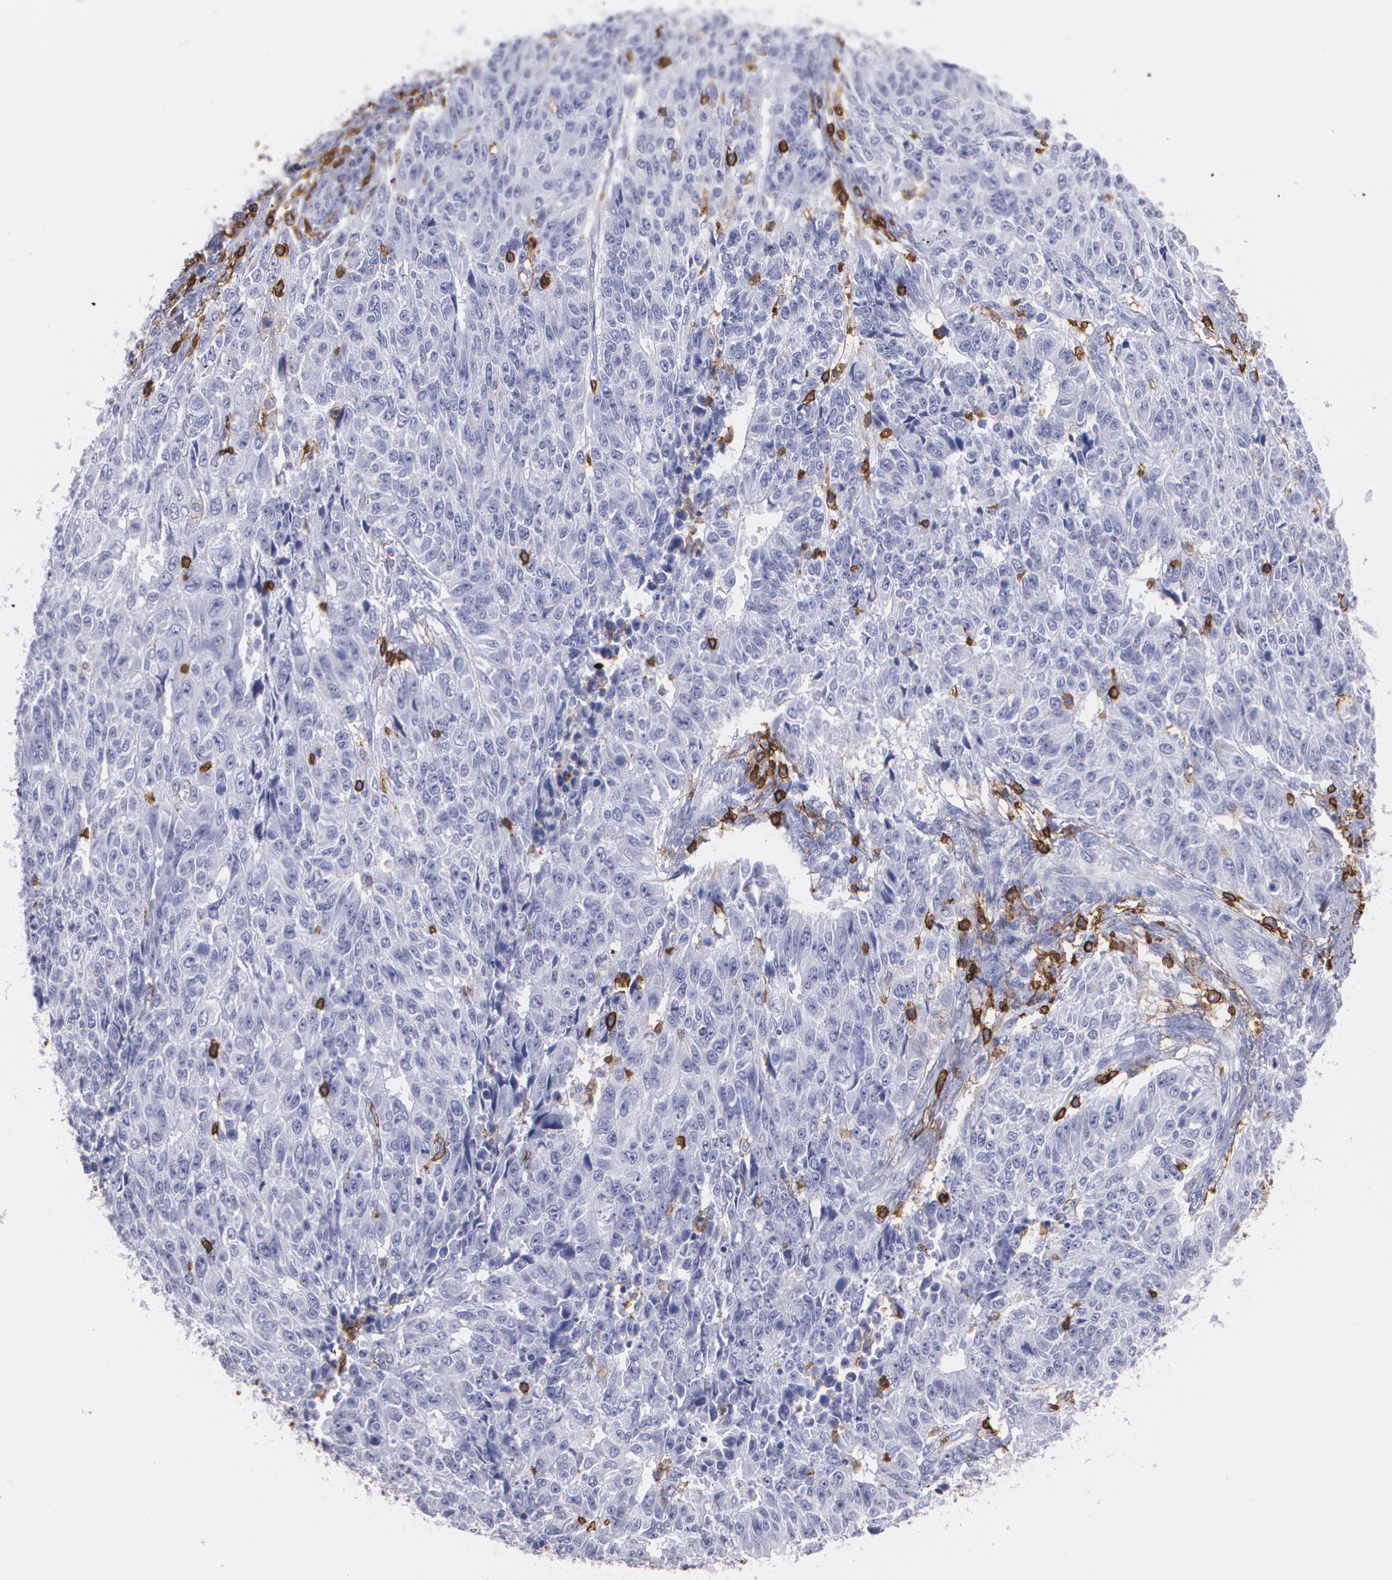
{"staining": {"intensity": "negative", "quantity": "none", "location": "none"}, "tissue": "endometrial cancer", "cell_type": "Tumor cells", "image_type": "cancer", "snomed": [{"axis": "morphology", "description": "Adenocarcinoma, NOS"}, {"axis": "topography", "description": "Endometrium"}], "caption": "This is a image of immunohistochemistry staining of endometrial cancer, which shows no positivity in tumor cells.", "gene": "PTPRC", "patient": {"sex": "female", "age": 42}}